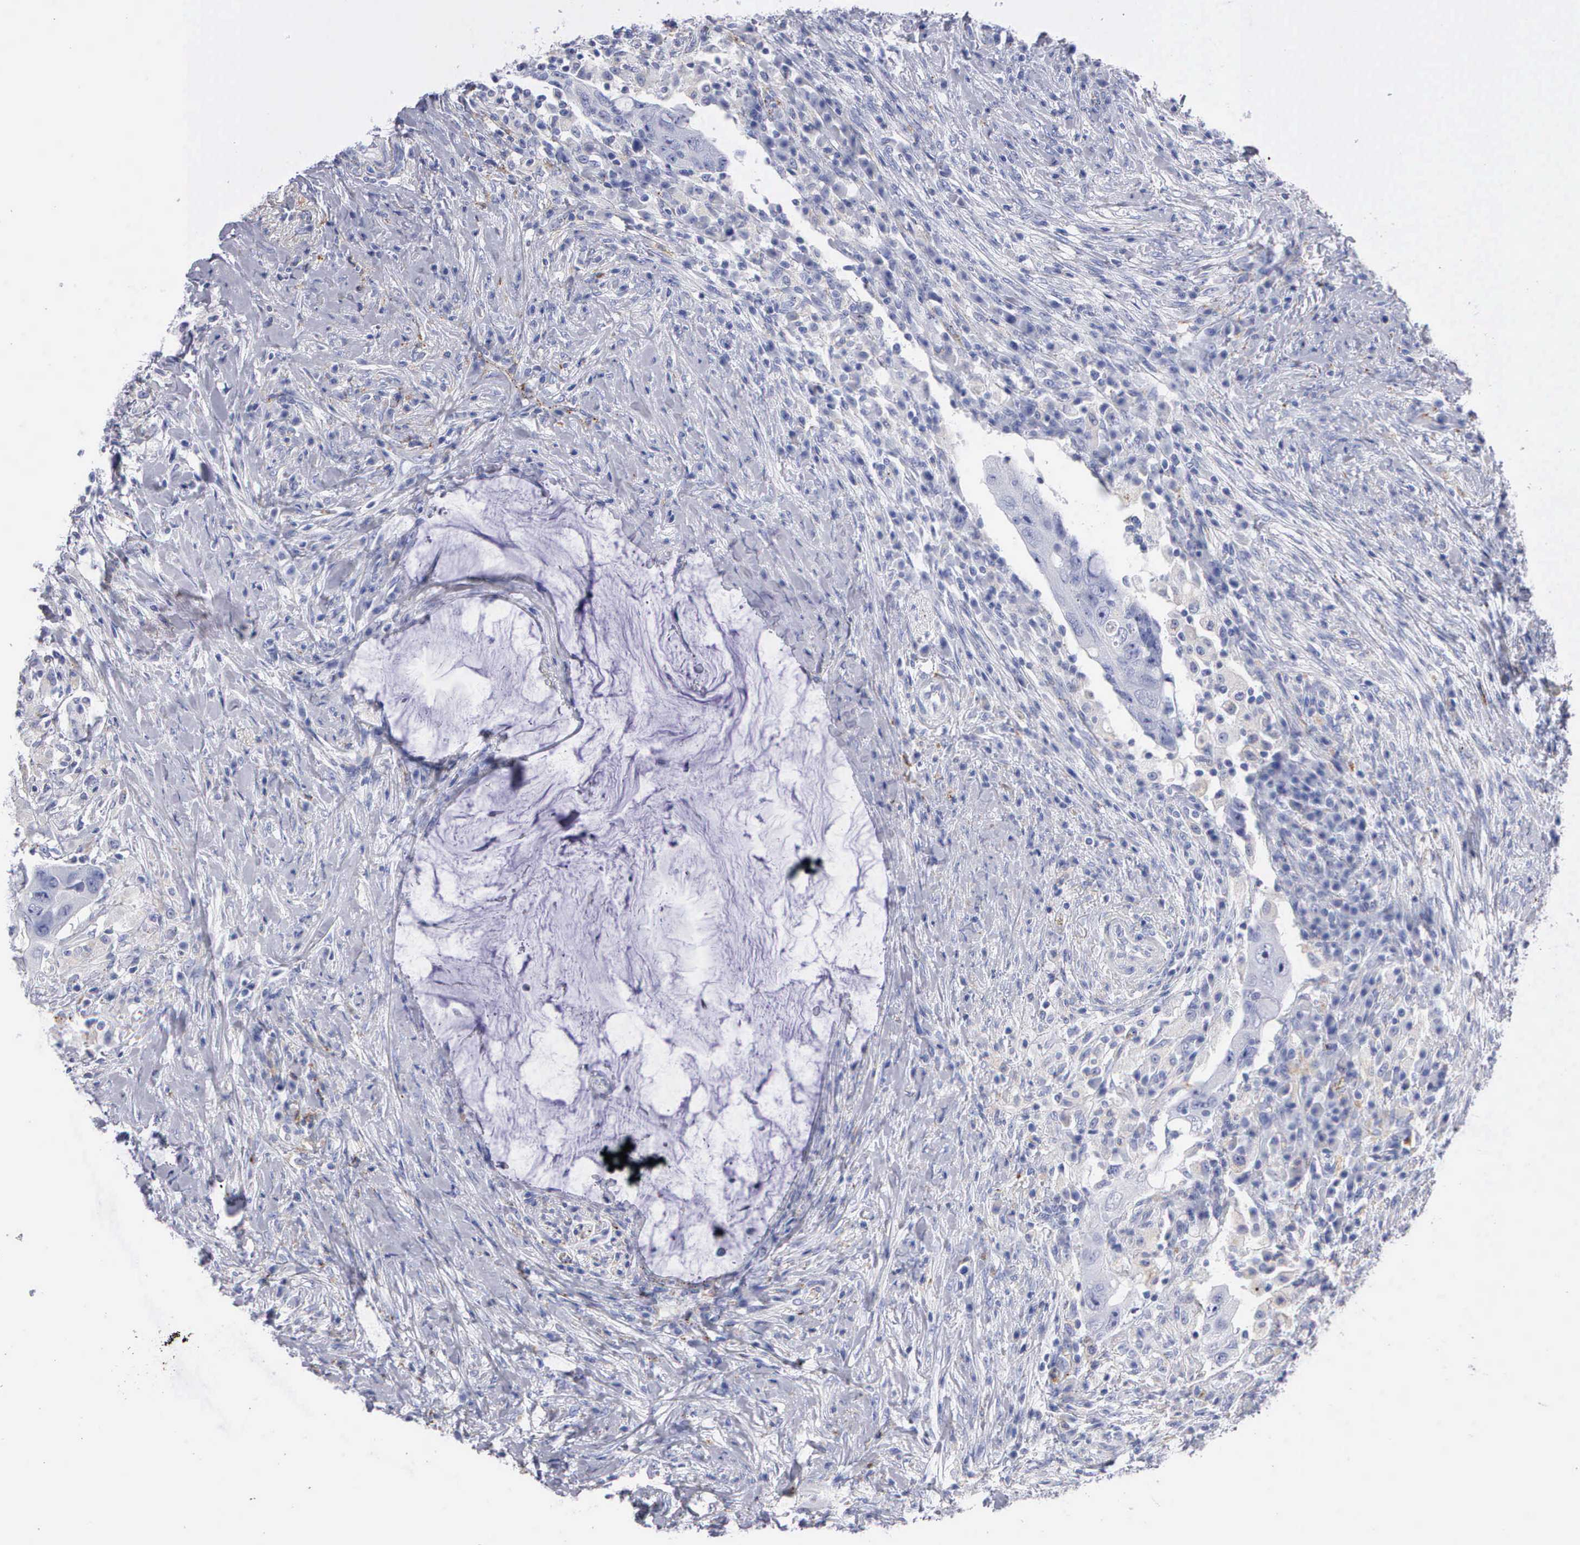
{"staining": {"intensity": "negative", "quantity": "none", "location": "none"}, "tissue": "colorectal cancer", "cell_type": "Tumor cells", "image_type": "cancer", "snomed": [{"axis": "morphology", "description": "Adenocarcinoma, NOS"}, {"axis": "topography", "description": "Rectum"}], "caption": "Immunohistochemistry (IHC) micrograph of adenocarcinoma (colorectal) stained for a protein (brown), which exhibits no staining in tumor cells.", "gene": "CTSL", "patient": {"sex": "female", "age": 71}}